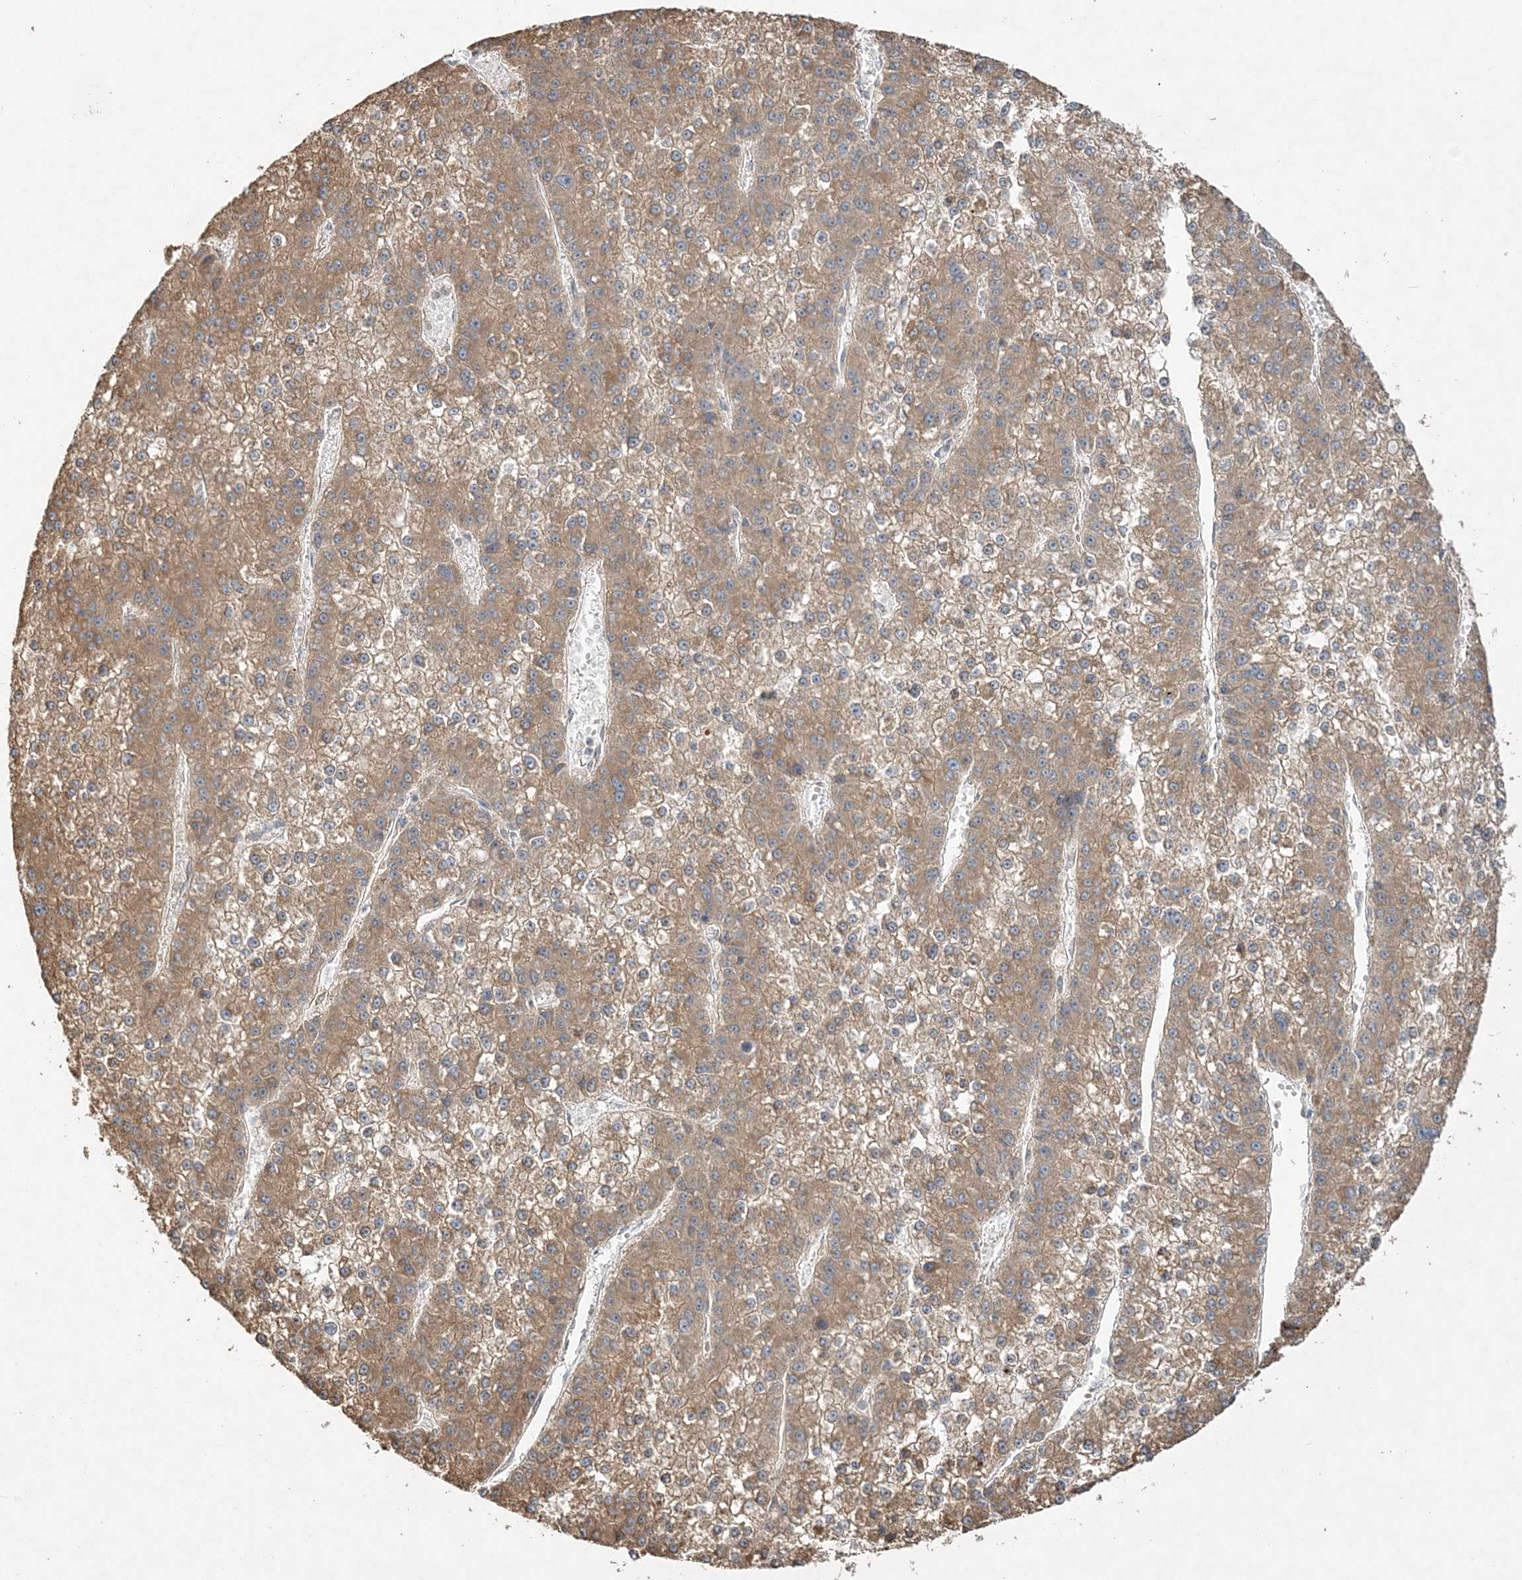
{"staining": {"intensity": "moderate", "quantity": ">75%", "location": "cytoplasmic/membranous"}, "tissue": "liver cancer", "cell_type": "Tumor cells", "image_type": "cancer", "snomed": [{"axis": "morphology", "description": "Carcinoma, Hepatocellular, NOS"}, {"axis": "topography", "description": "Liver"}], "caption": "The histopathology image reveals immunohistochemical staining of hepatocellular carcinoma (liver). There is moderate cytoplasmic/membranous expression is present in approximately >75% of tumor cells.", "gene": "ZFYVE16", "patient": {"sex": "female", "age": 73}}